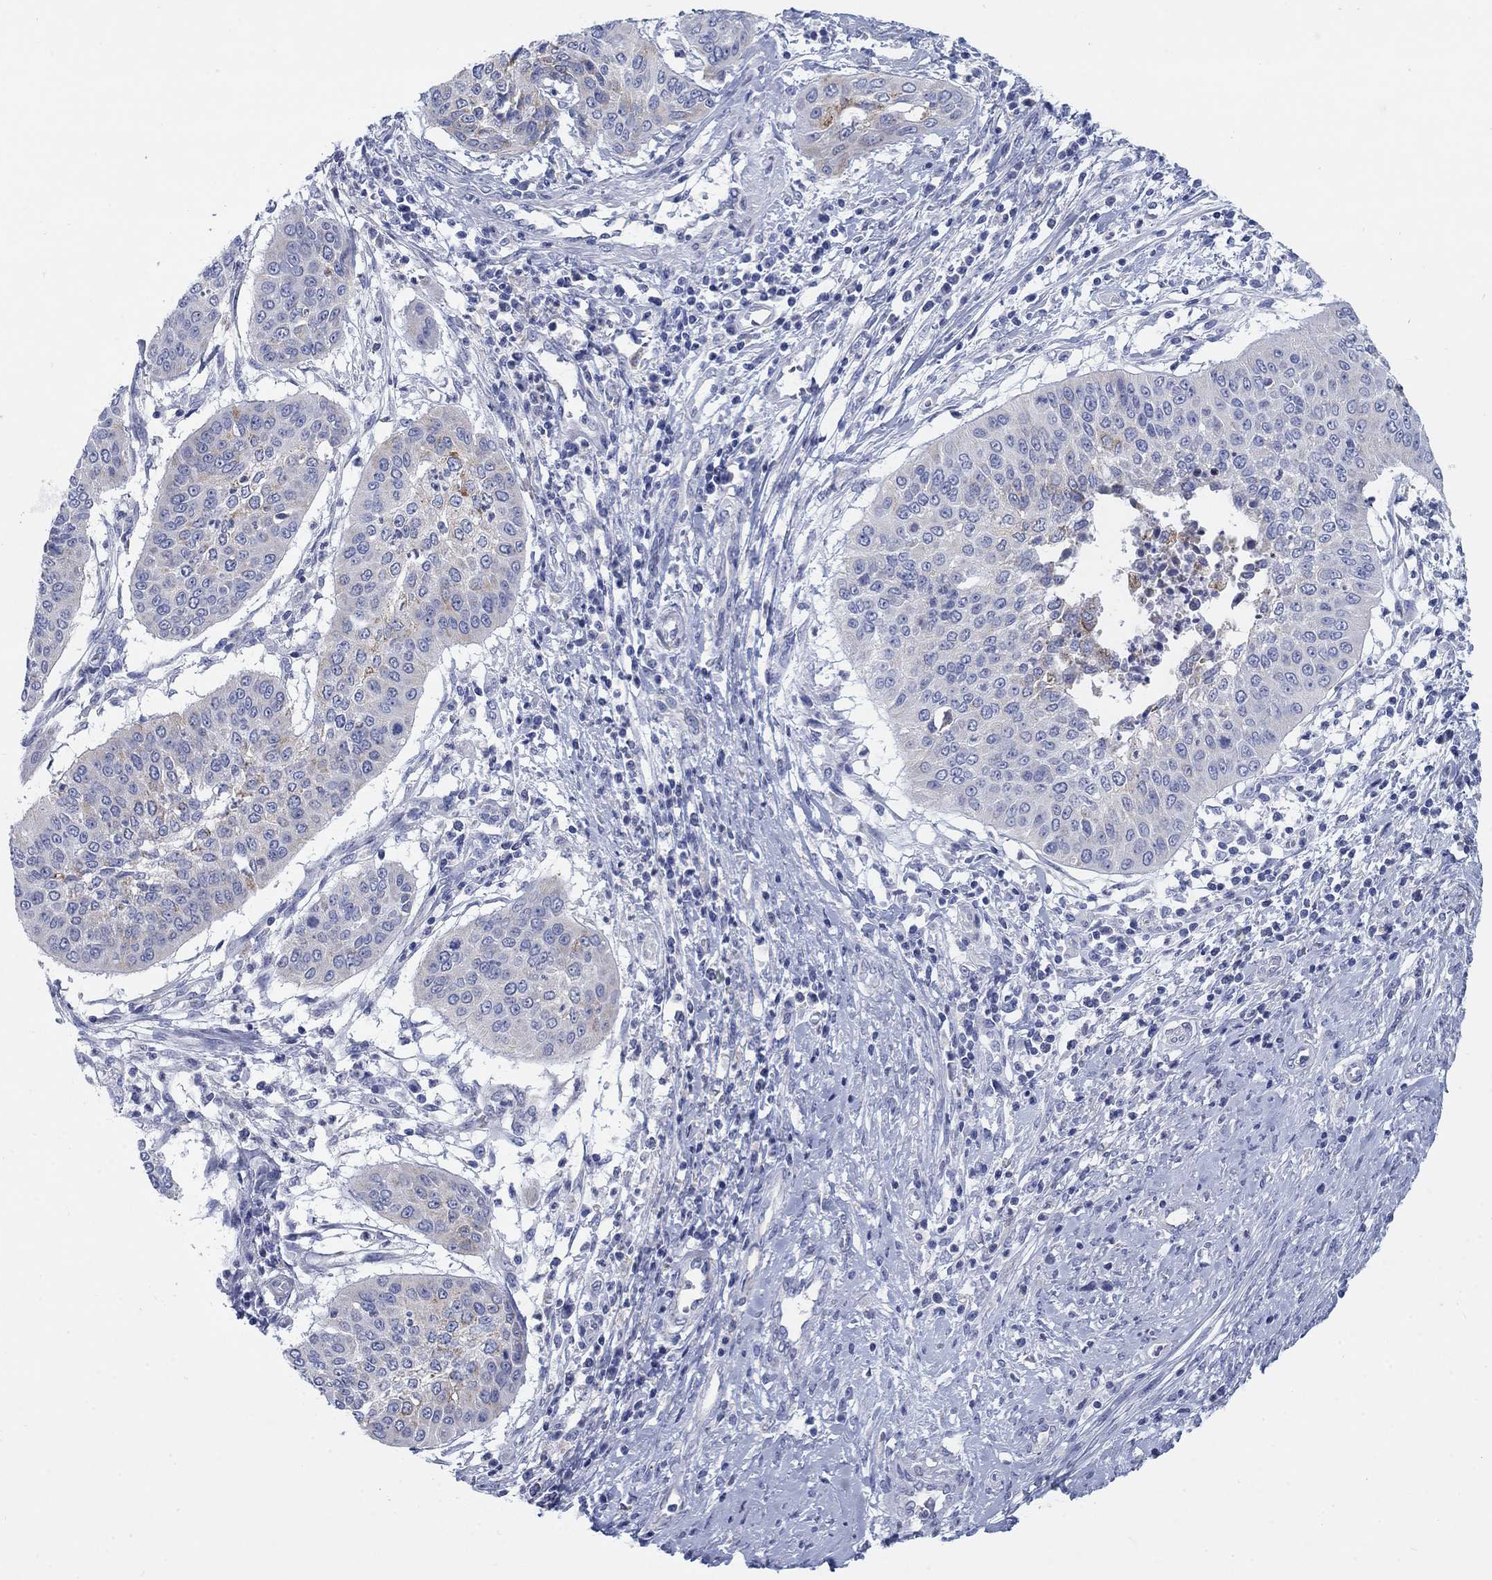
{"staining": {"intensity": "moderate", "quantity": "<25%", "location": "cytoplasmic/membranous"}, "tissue": "cervical cancer", "cell_type": "Tumor cells", "image_type": "cancer", "snomed": [{"axis": "morphology", "description": "Normal tissue, NOS"}, {"axis": "morphology", "description": "Squamous cell carcinoma, NOS"}, {"axis": "topography", "description": "Cervix"}], "caption": "This is a histology image of immunohistochemistry staining of cervical cancer, which shows moderate positivity in the cytoplasmic/membranous of tumor cells.", "gene": "SCCPDH", "patient": {"sex": "female", "age": 39}}